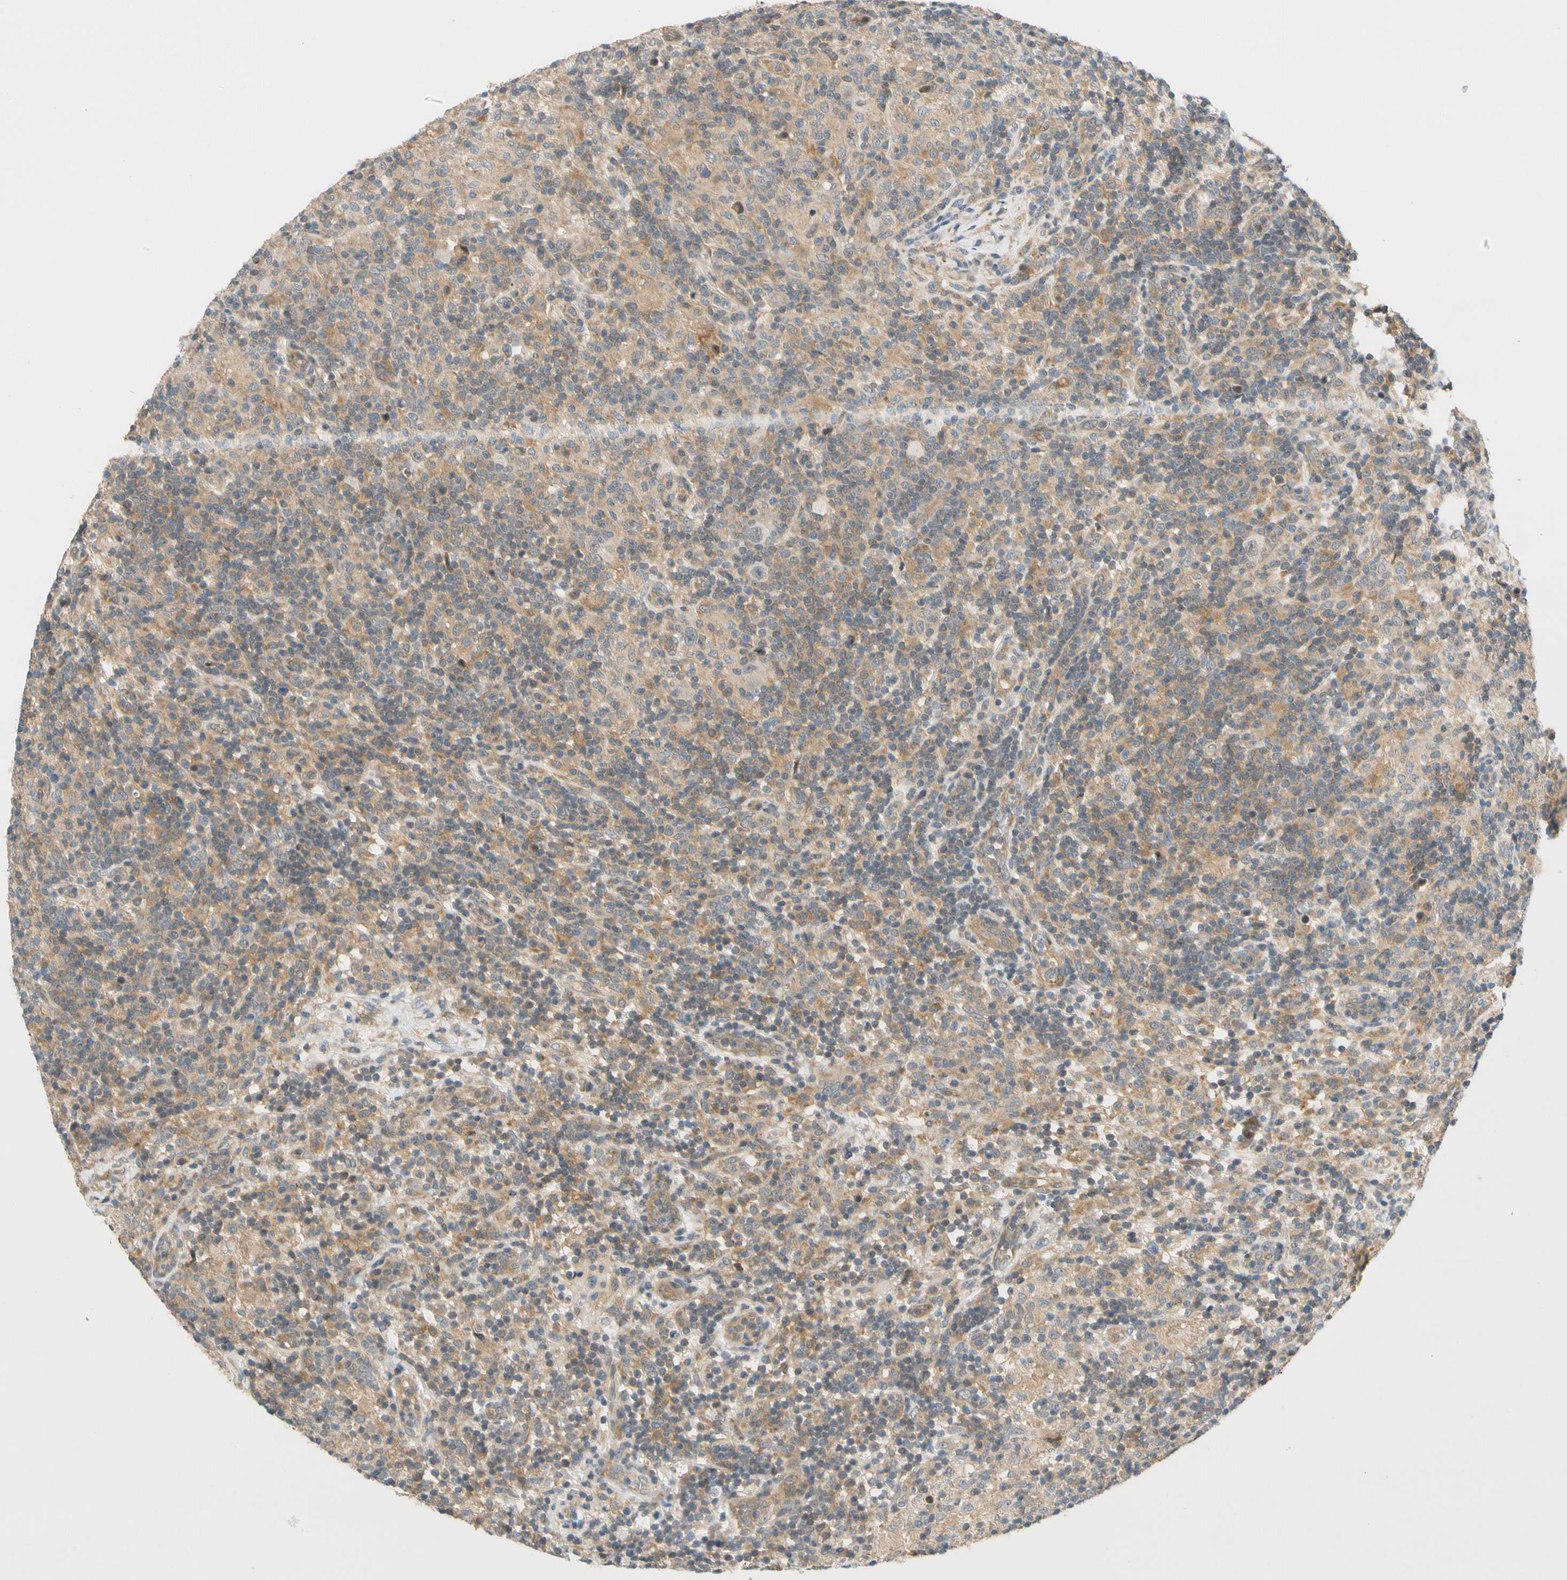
{"staining": {"intensity": "negative", "quantity": "none", "location": "none"}, "tissue": "lymphoma", "cell_type": "Tumor cells", "image_type": "cancer", "snomed": [{"axis": "morphology", "description": "Hodgkin's disease, NOS"}, {"axis": "topography", "description": "Lymph node"}], "caption": "Immunohistochemistry of human Hodgkin's disease shows no expression in tumor cells.", "gene": "GATD1", "patient": {"sex": "male", "age": 70}}